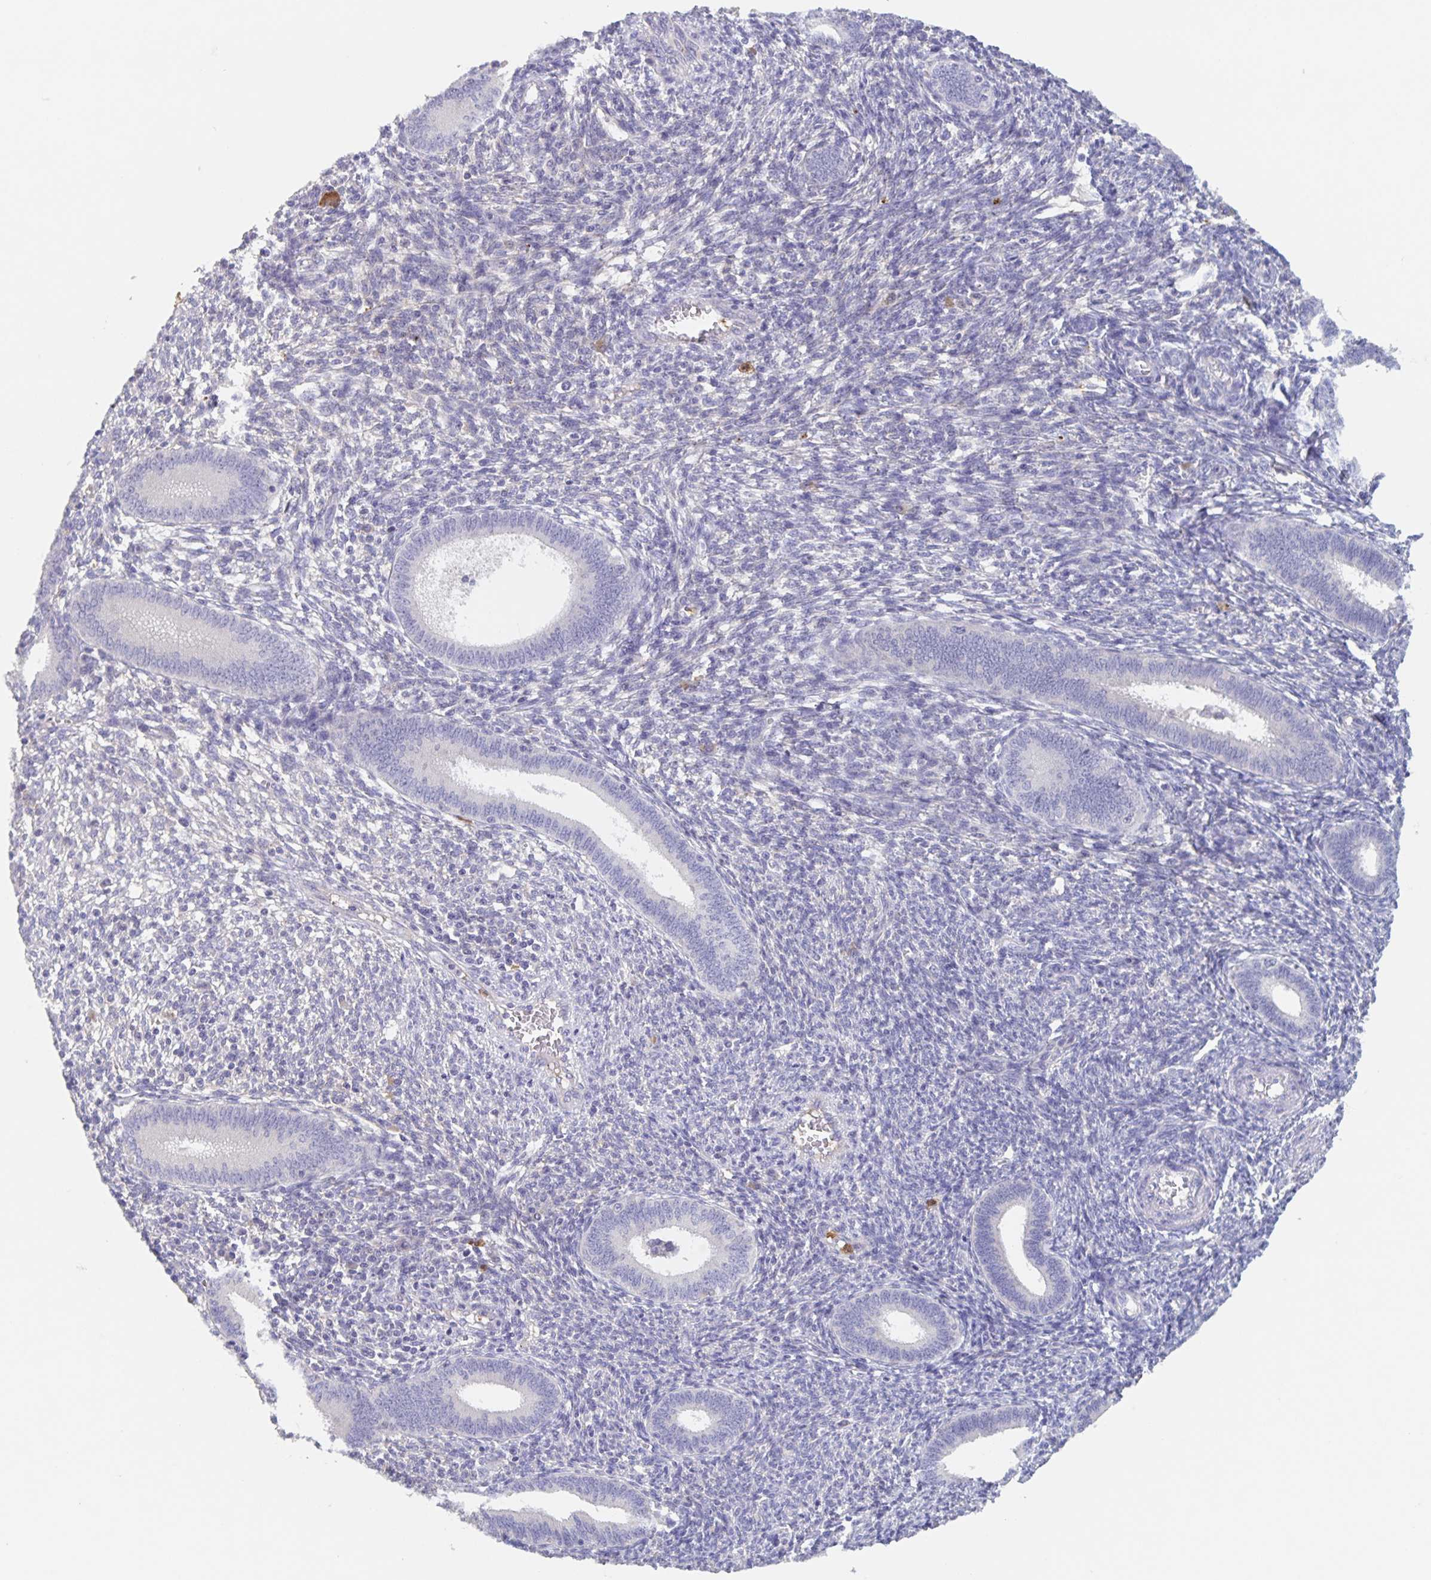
{"staining": {"intensity": "negative", "quantity": "none", "location": "none"}, "tissue": "endometrium", "cell_type": "Cells in endometrial stroma", "image_type": "normal", "snomed": [{"axis": "morphology", "description": "Normal tissue, NOS"}, {"axis": "topography", "description": "Endometrium"}], "caption": "A high-resolution micrograph shows immunohistochemistry staining of benign endometrium, which demonstrates no significant staining in cells in endometrial stroma.", "gene": "CDC42BPG", "patient": {"sex": "female", "age": 41}}